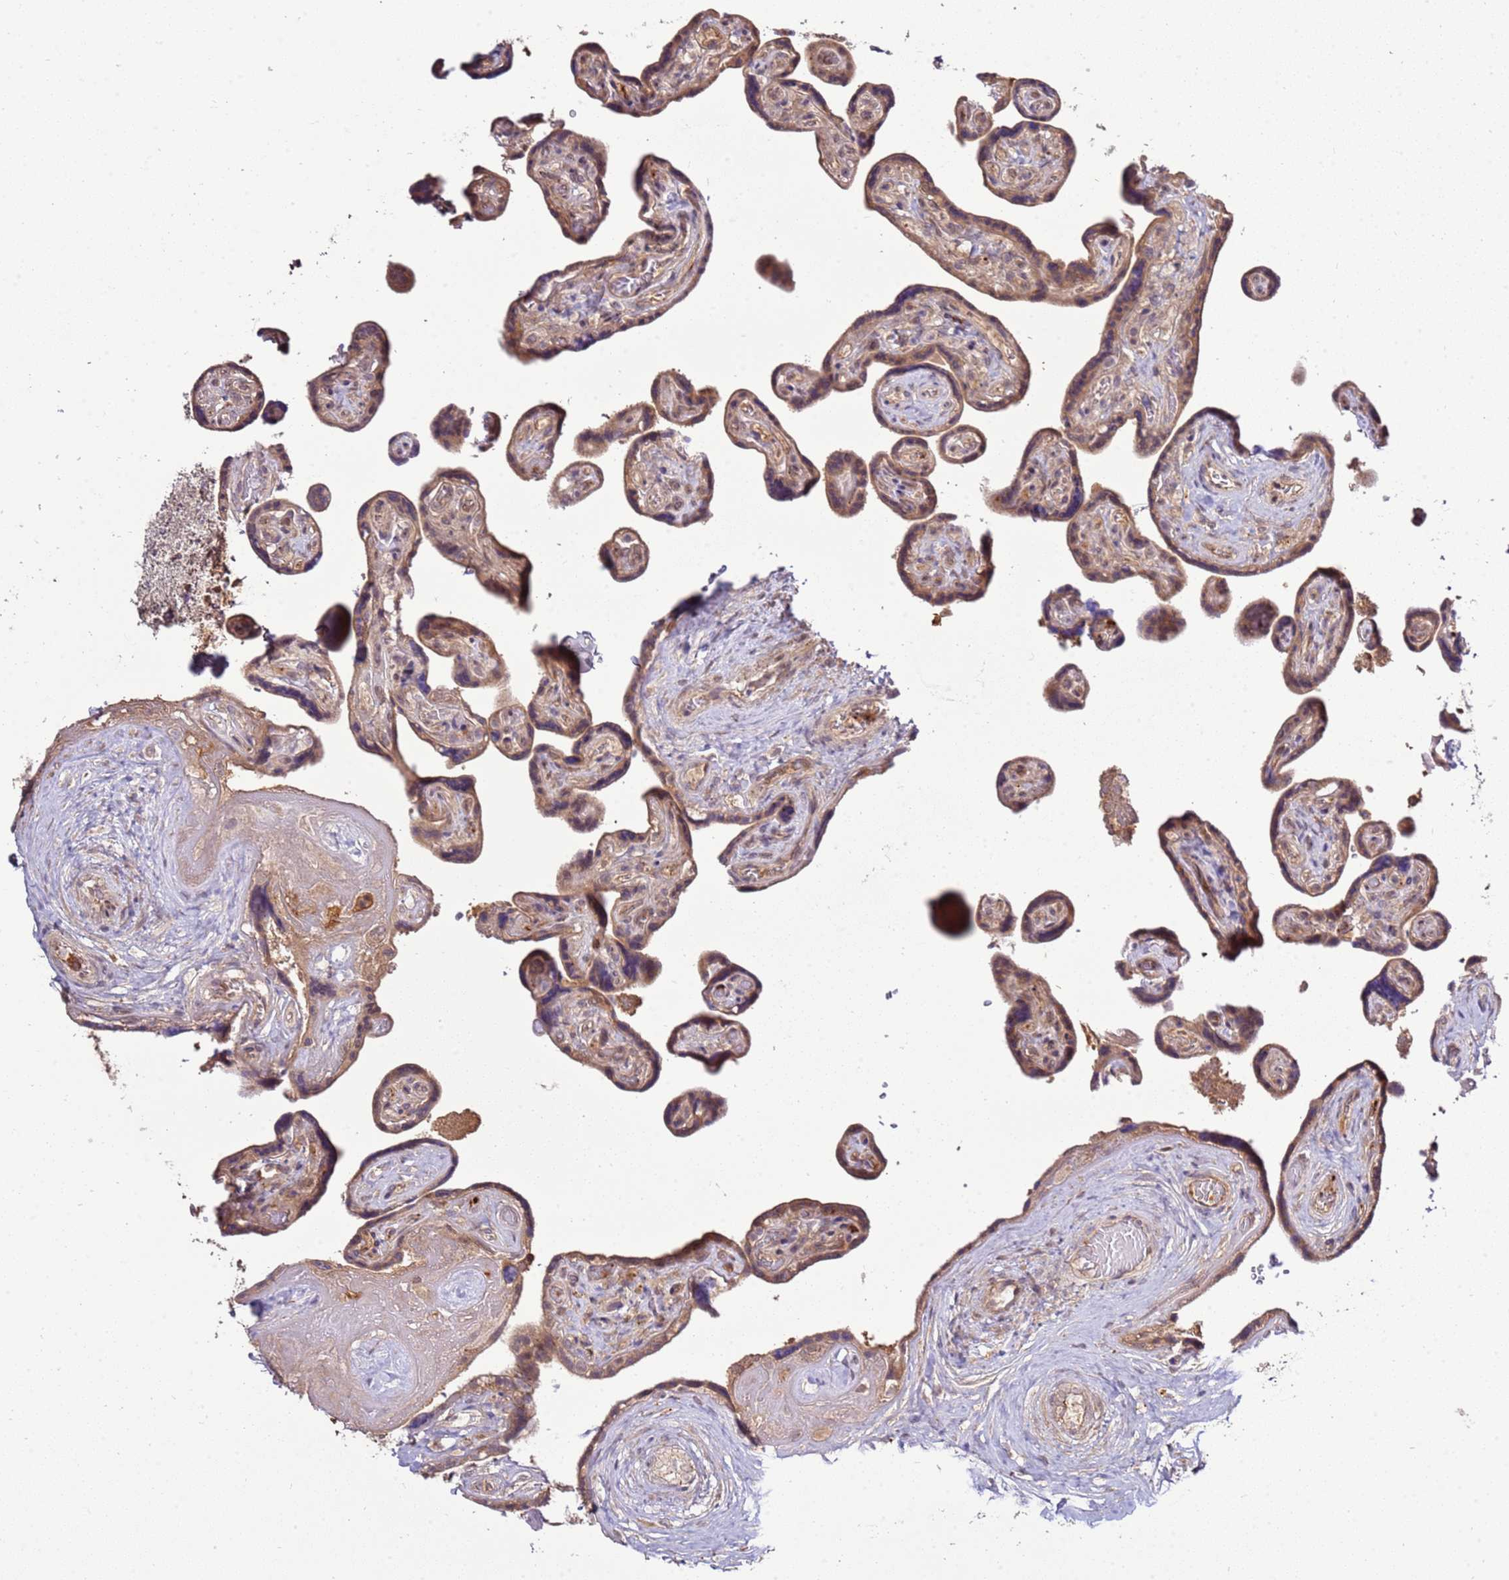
{"staining": {"intensity": "weak", "quantity": ">75%", "location": "cytoplasmic/membranous,nuclear"}, "tissue": "placenta", "cell_type": "Trophoblastic cells", "image_type": "normal", "snomed": [{"axis": "morphology", "description": "Normal tissue, NOS"}, {"axis": "topography", "description": "Placenta"}], "caption": "A high-resolution photomicrograph shows immunohistochemistry staining of benign placenta, which shows weak cytoplasmic/membranous,nuclear staining in about >75% of trophoblastic cells. (DAB IHC with brightfield microscopy, high magnification).", "gene": "ZNF624", "patient": {"sex": "female", "age": 32}}